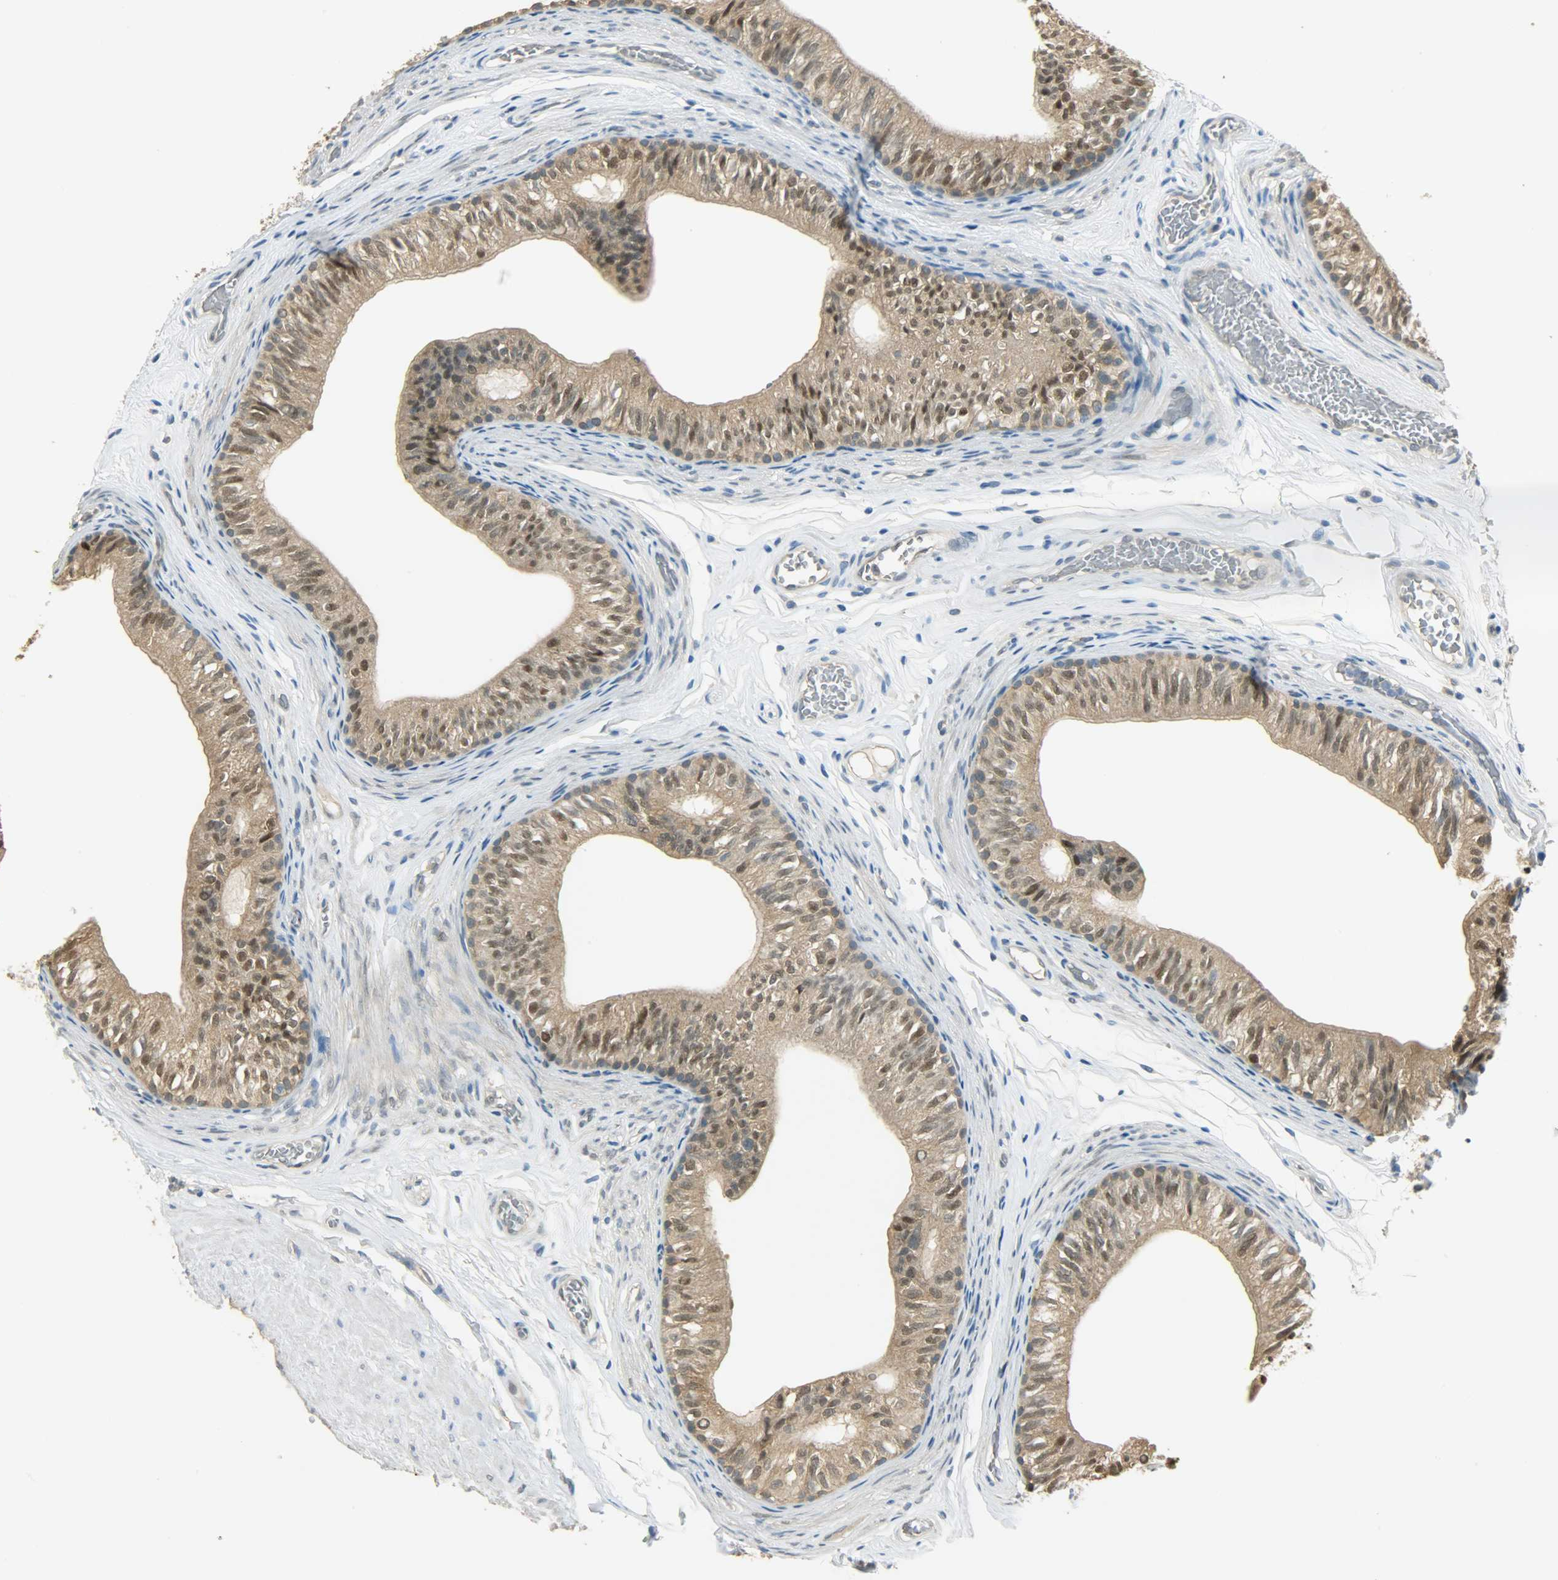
{"staining": {"intensity": "moderate", "quantity": ">75%", "location": "cytoplasmic/membranous,nuclear"}, "tissue": "epididymis", "cell_type": "Glandular cells", "image_type": "normal", "snomed": [{"axis": "morphology", "description": "Normal tissue, NOS"}, {"axis": "topography", "description": "Testis"}, {"axis": "topography", "description": "Epididymis"}], "caption": "This is an image of immunohistochemistry staining of unremarkable epididymis, which shows moderate staining in the cytoplasmic/membranous,nuclear of glandular cells.", "gene": "PRMT5", "patient": {"sex": "male", "age": 36}}